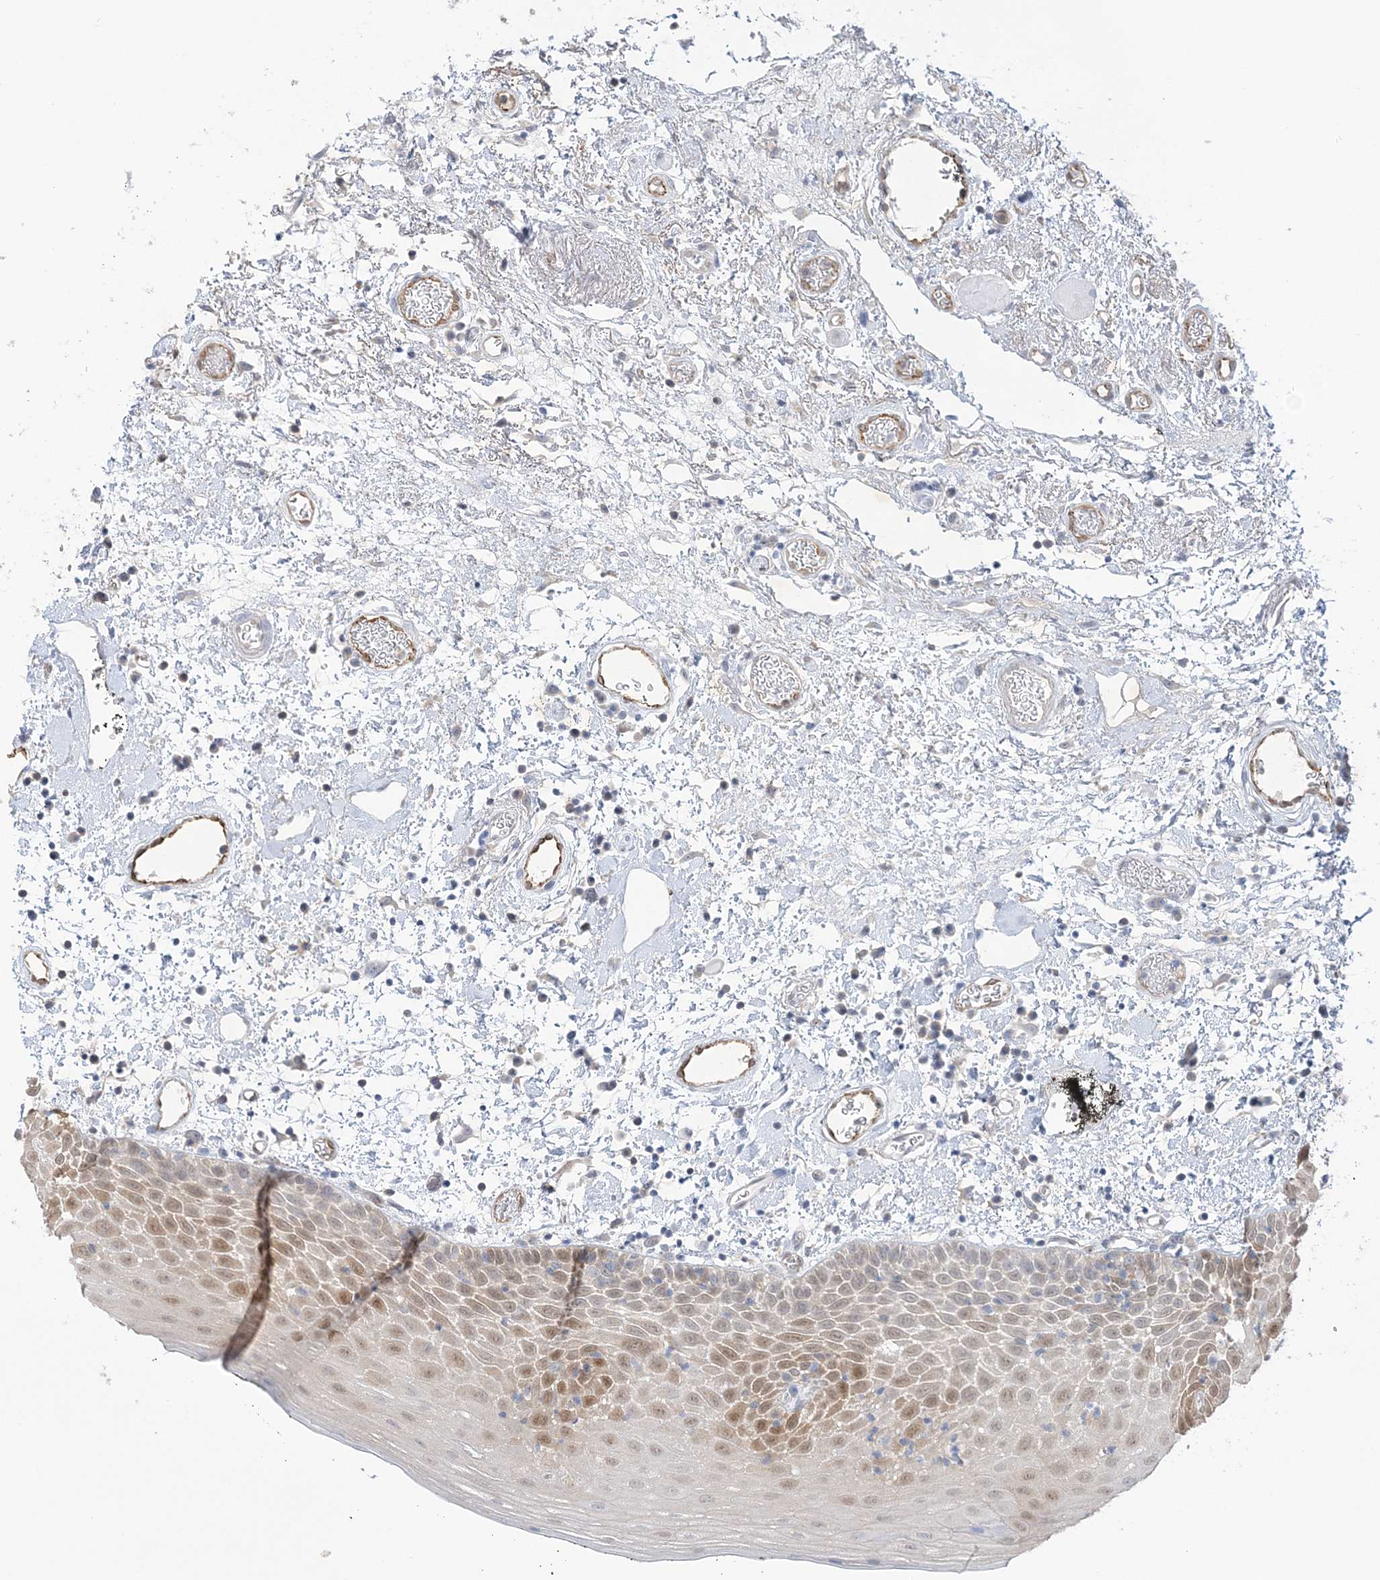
{"staining": {"intensity": "moderate", "quantity": "25%-75%", "location": "cytoplasmic/membranous,nuclear"}, "tissue": "oral mucosa", "cell_type": "Squamous epithelial cells", "image_type": "normal", "snomed": [{"axis": "morphology", "description": "Normal tissue, NOS"}, {"axis": "topography", "description": "Oral tissue"}], "caption": "The photomicrograph exhibits immunohistochemical staining of benign oral mucosa. There is moderate cytoplasmic/membranous,nuclear expression is seen in about 25%-75% of squamous epithelial cells. The protein is stained brown, and the nuclei are stained in blue (DAB (3,3'-diaminobenzidine) IHC with brightfield microscopy, high magnification).", "gene": "INPP1", "patient": {"sex": "male", "age": 74}}